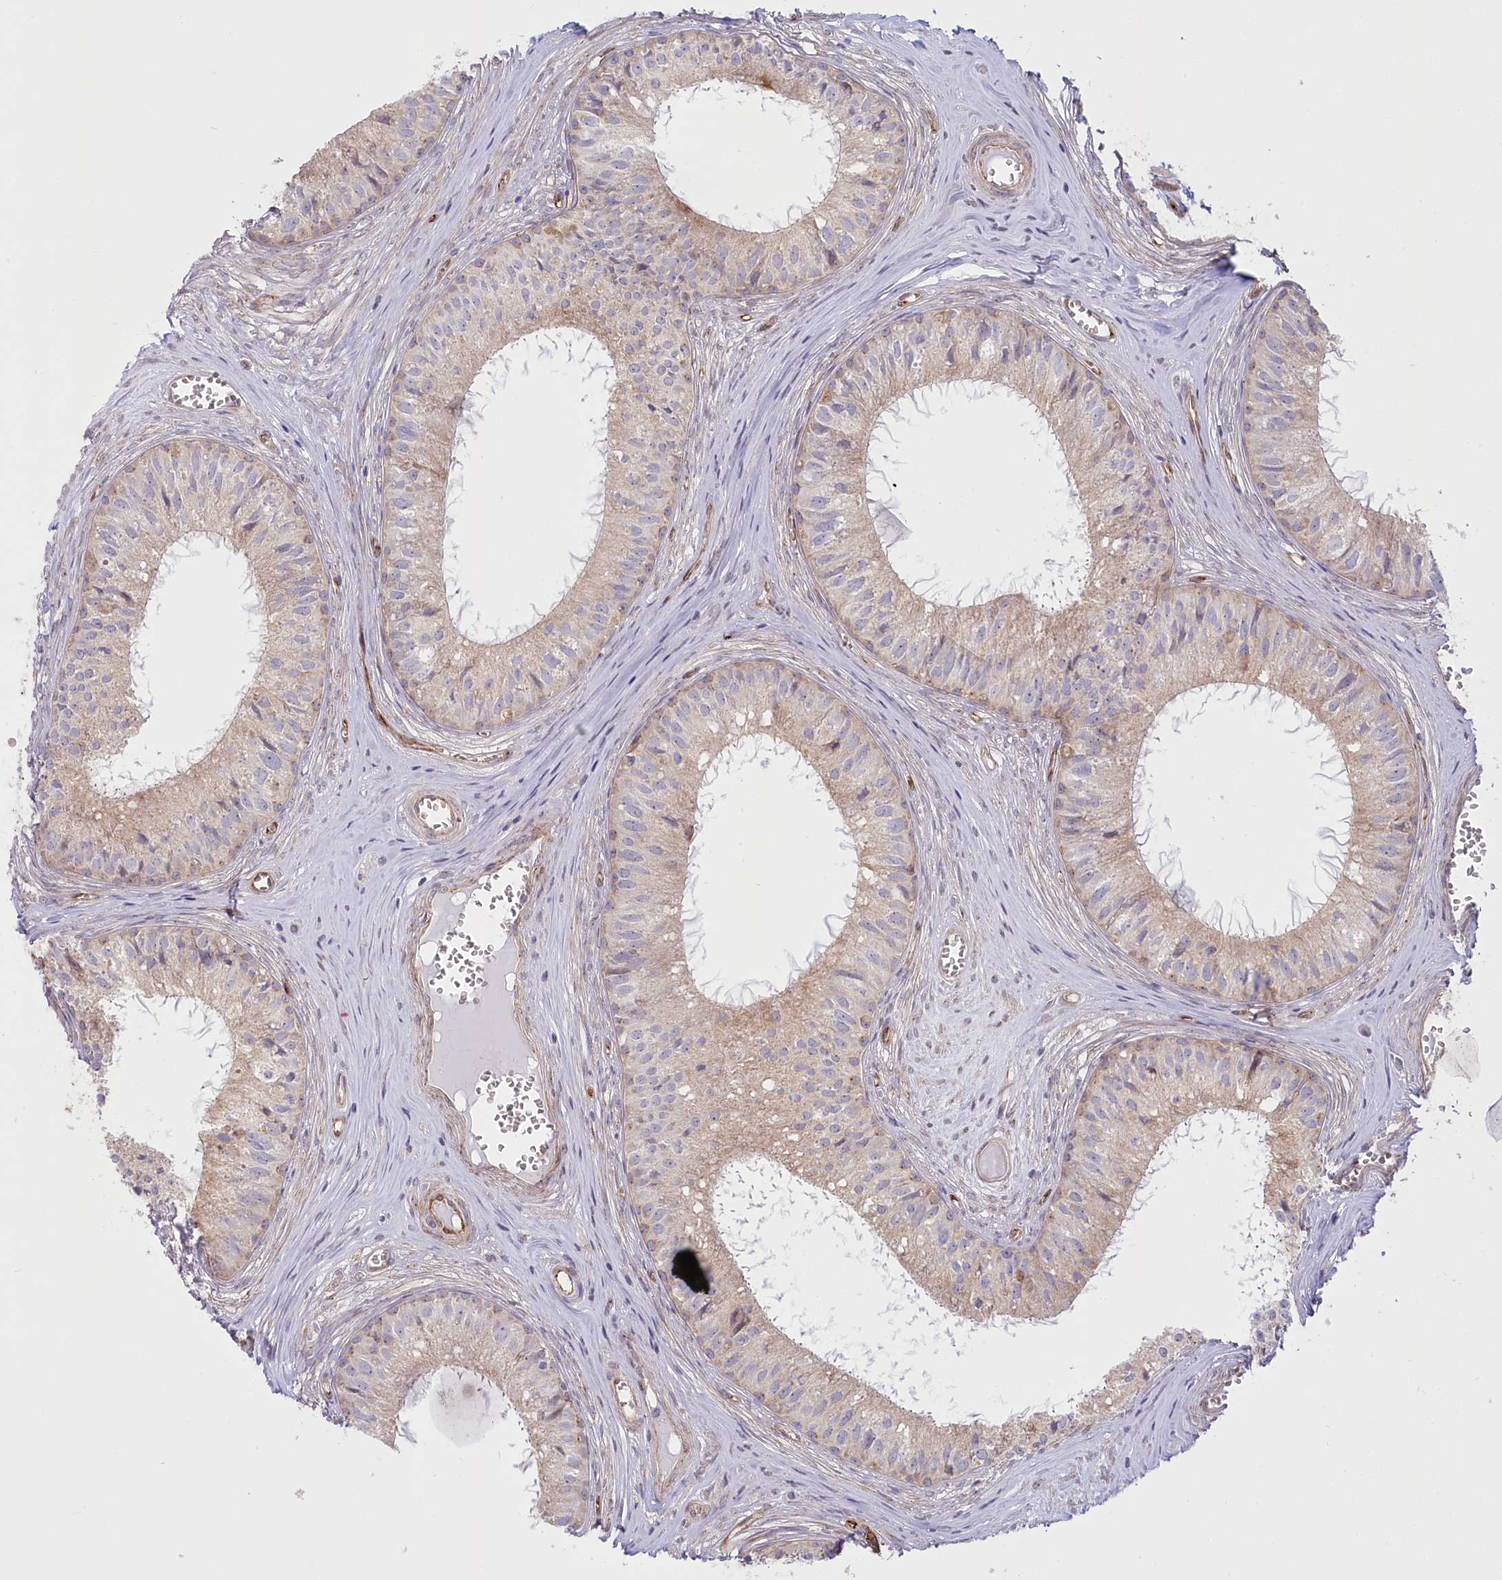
{"staining": {"intensity": "moderate", "quantity": "25%-75%", "location": "cytoplasmic/membranous"}, "tissue": "epididymis", "cell_type": "Glandular cells", "image_type": "normal", "snomed": [{"axis": "morphology", "description": "Normal tissue, NOS"}, {"axis": "topography", "description": "Epididymis"}], "caption": "This photomicrograph displays immunohistochemistry staining of normal human epididymis, with medium moderate cytoplasmic/membranous staining in approximately 25%-75% of glandular cells.", "gene": "COMMD3", "patient": {"sex": "male", "age": 36}}